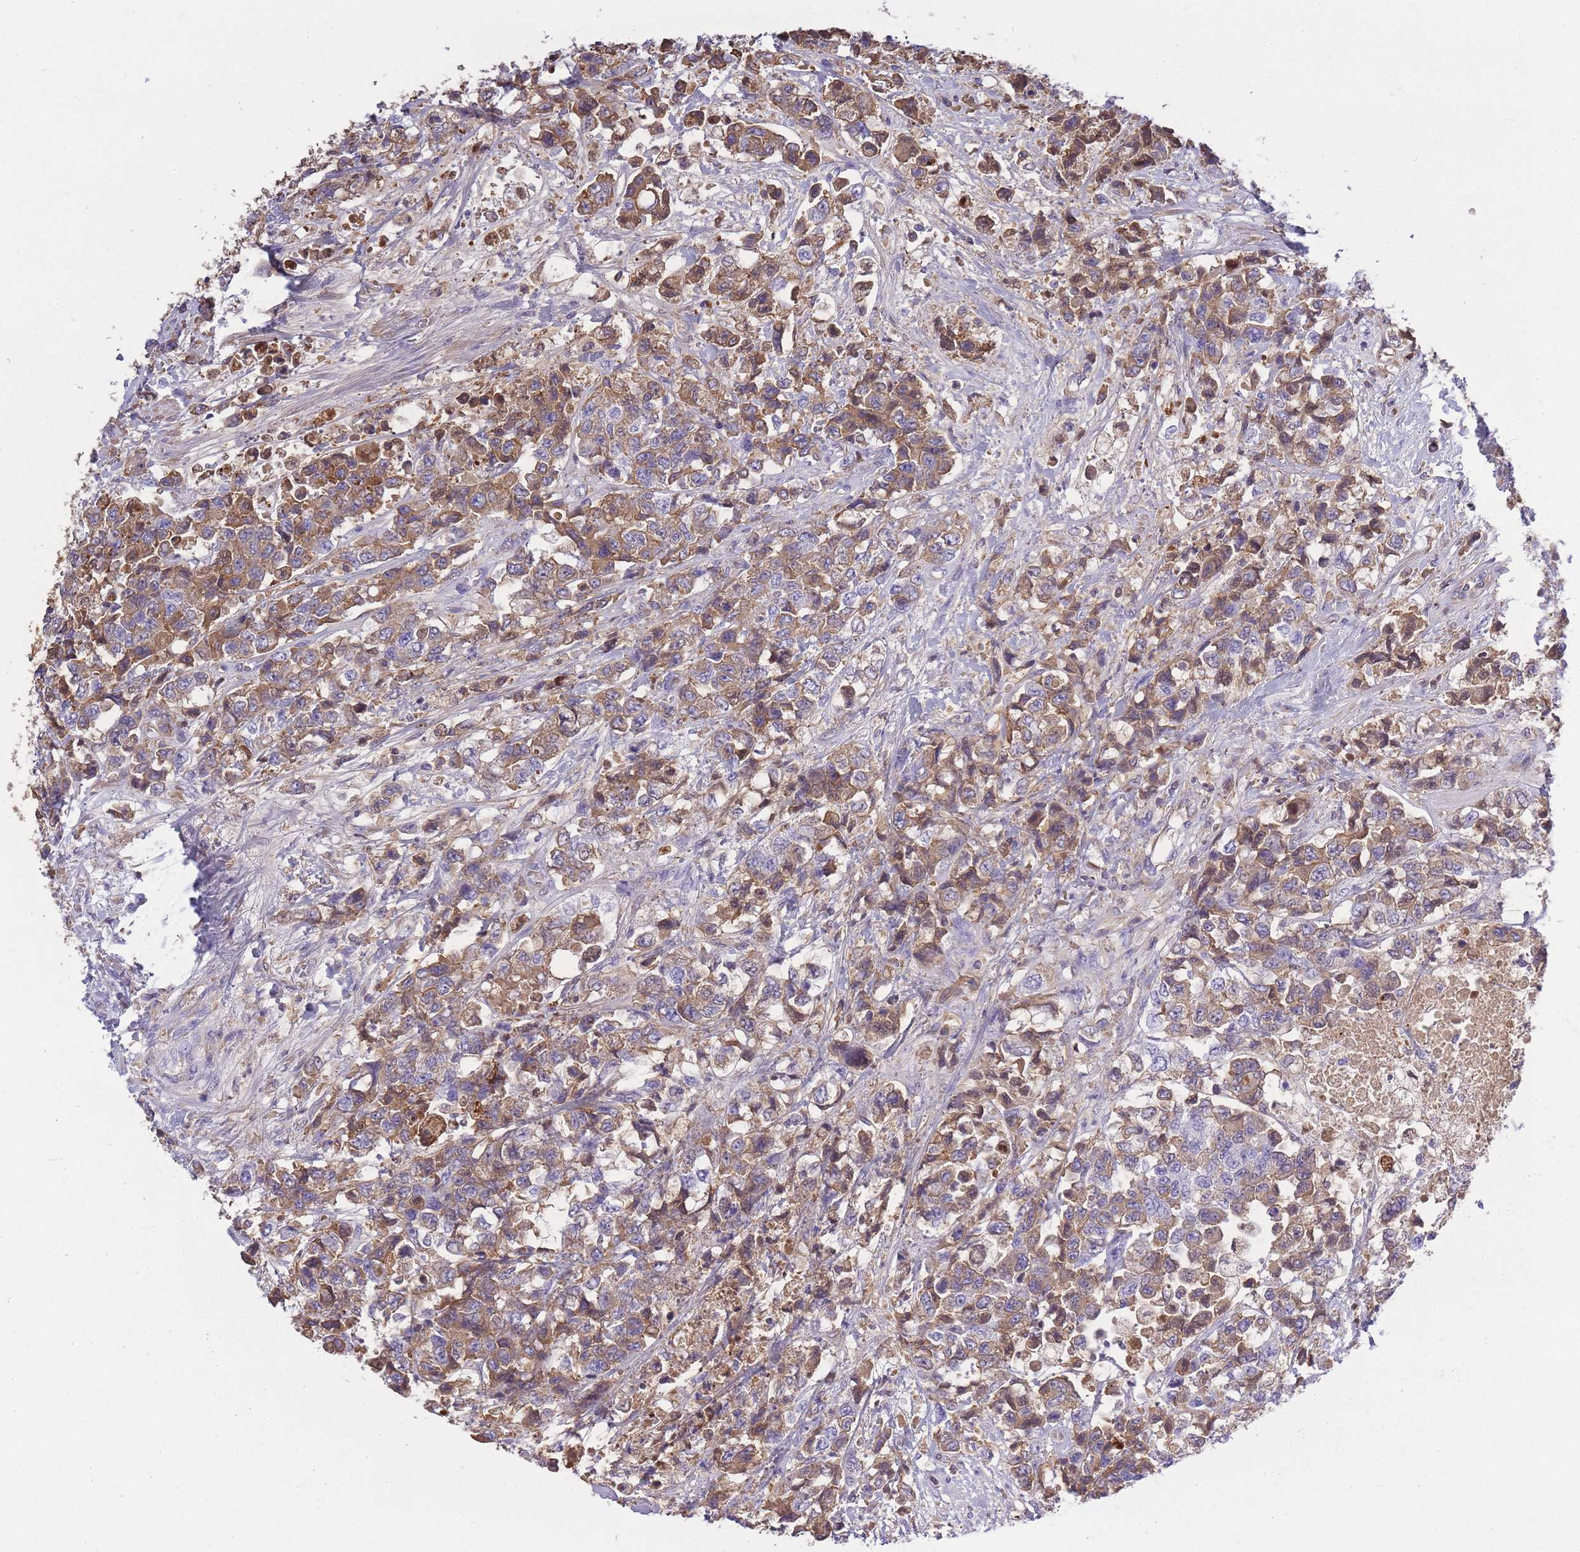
{"staining": {"intensity": "moderate", "quantity": ">75%", "location": "cytoplasmic/membranous"}, "tissue": "urothelial cancer", "cell_type": "Tumor cells", "image_type": "cancer", "snomed": [{"axis": "morphology", "description": "Urothelial carcinoma, High grade"}, {"axis": "topography", "description": "Urinary bladder"}], "caption": "Protein staining by IHC shows moderate cytoplasmic/membranous expression in about >75% of tumor cells in high-grade urothelial carcinoma.", "gene": "IGKV1D-42", "patient": {"sex": "female", "age": 78}}